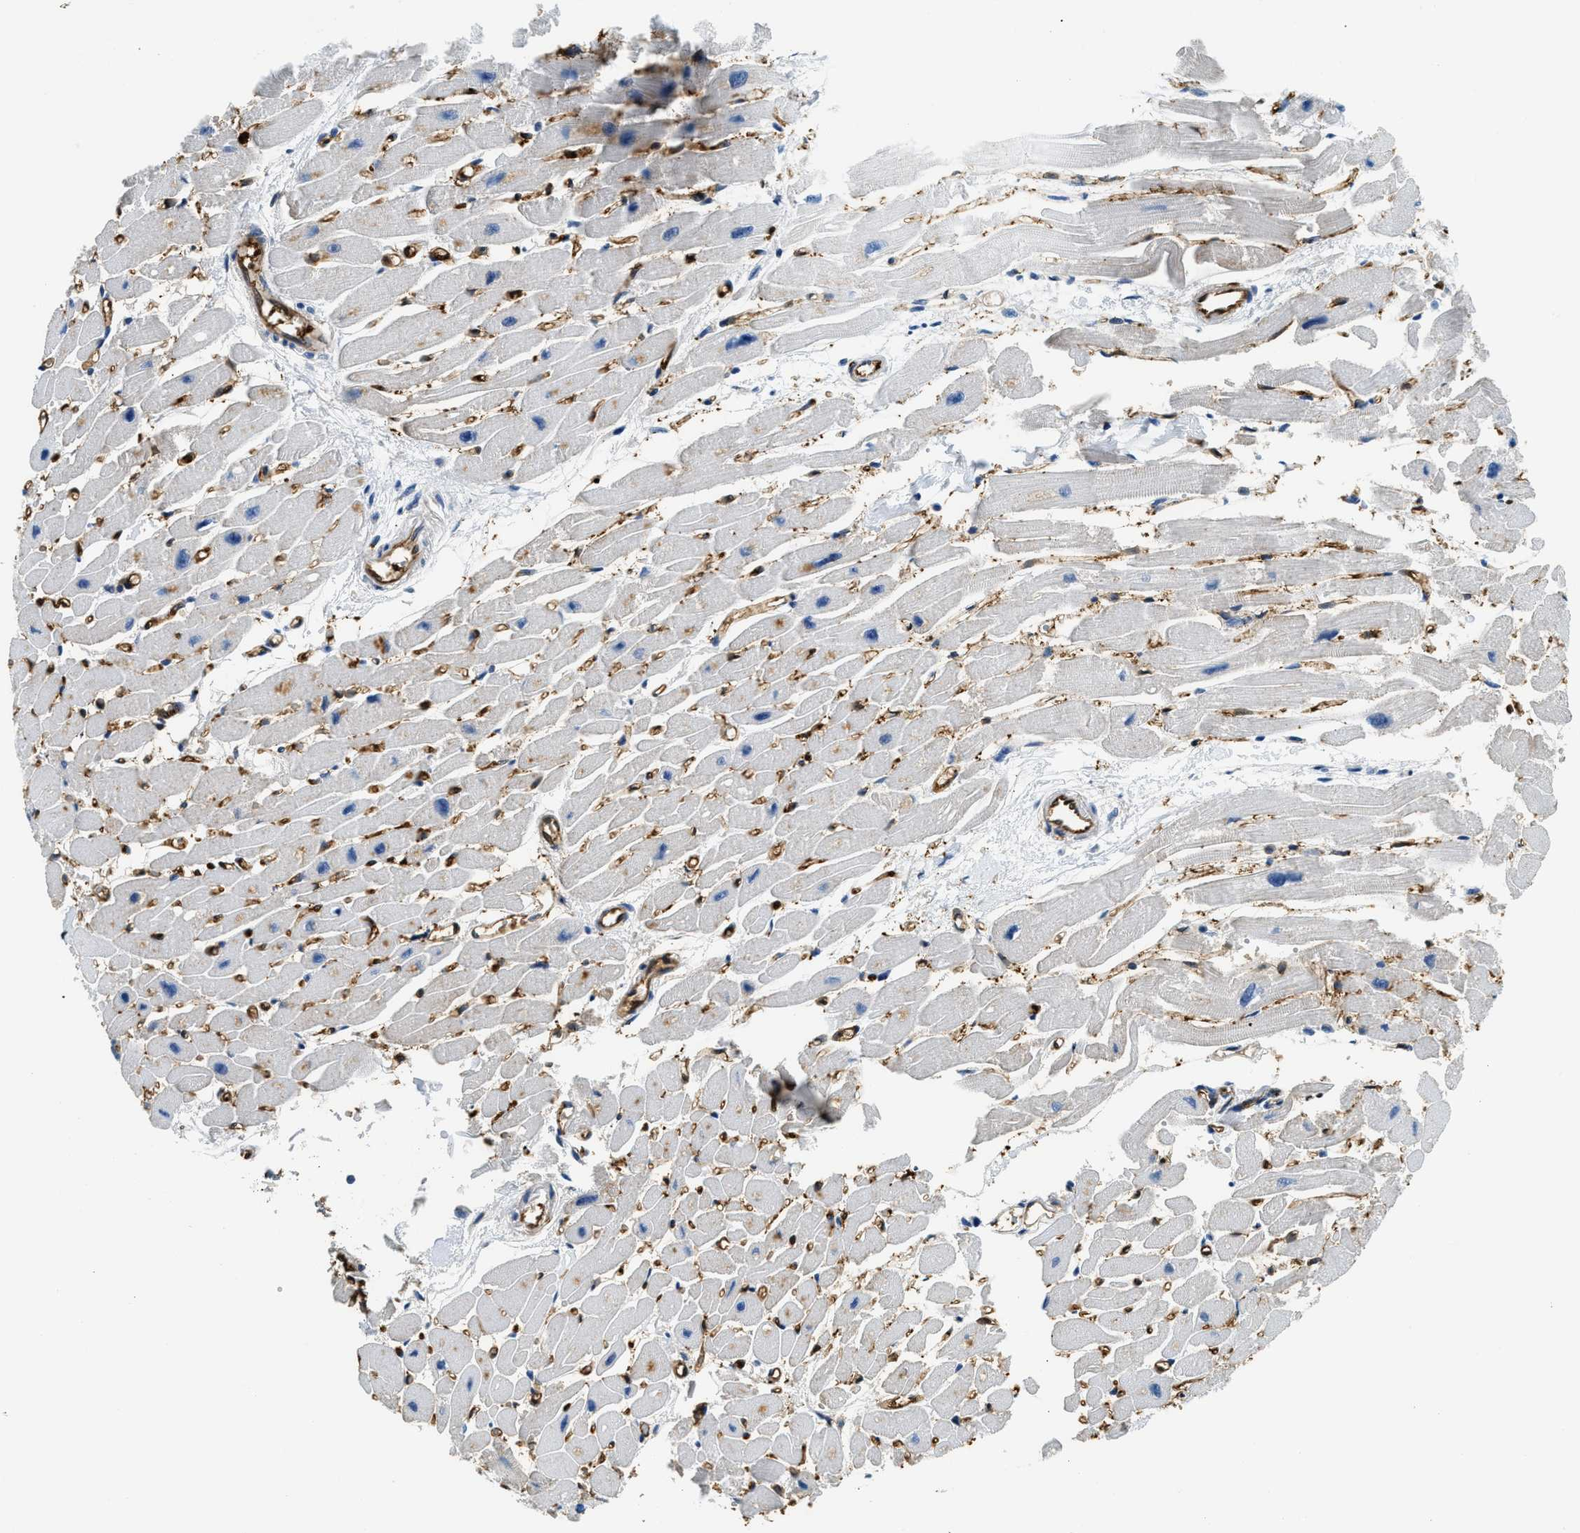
{"staining": {"intensity": "negative", "quantity": "none", "location": "none"}, "tissue": "heart muscle", "cell_type": "Cardiomyocytes", "image_type": "normal", "snomed": [{"axis": "morphology", "description": "Normal tissue, NOS"}, {"axis": "topography", "description": "Heart"}], "caption": "Immunohistochemical staining of normal heart muscle reveals no significant positivity in cardiomyocytes.", "gene": "ANXA3", "patient": {"sex": "female", "age": 54}}